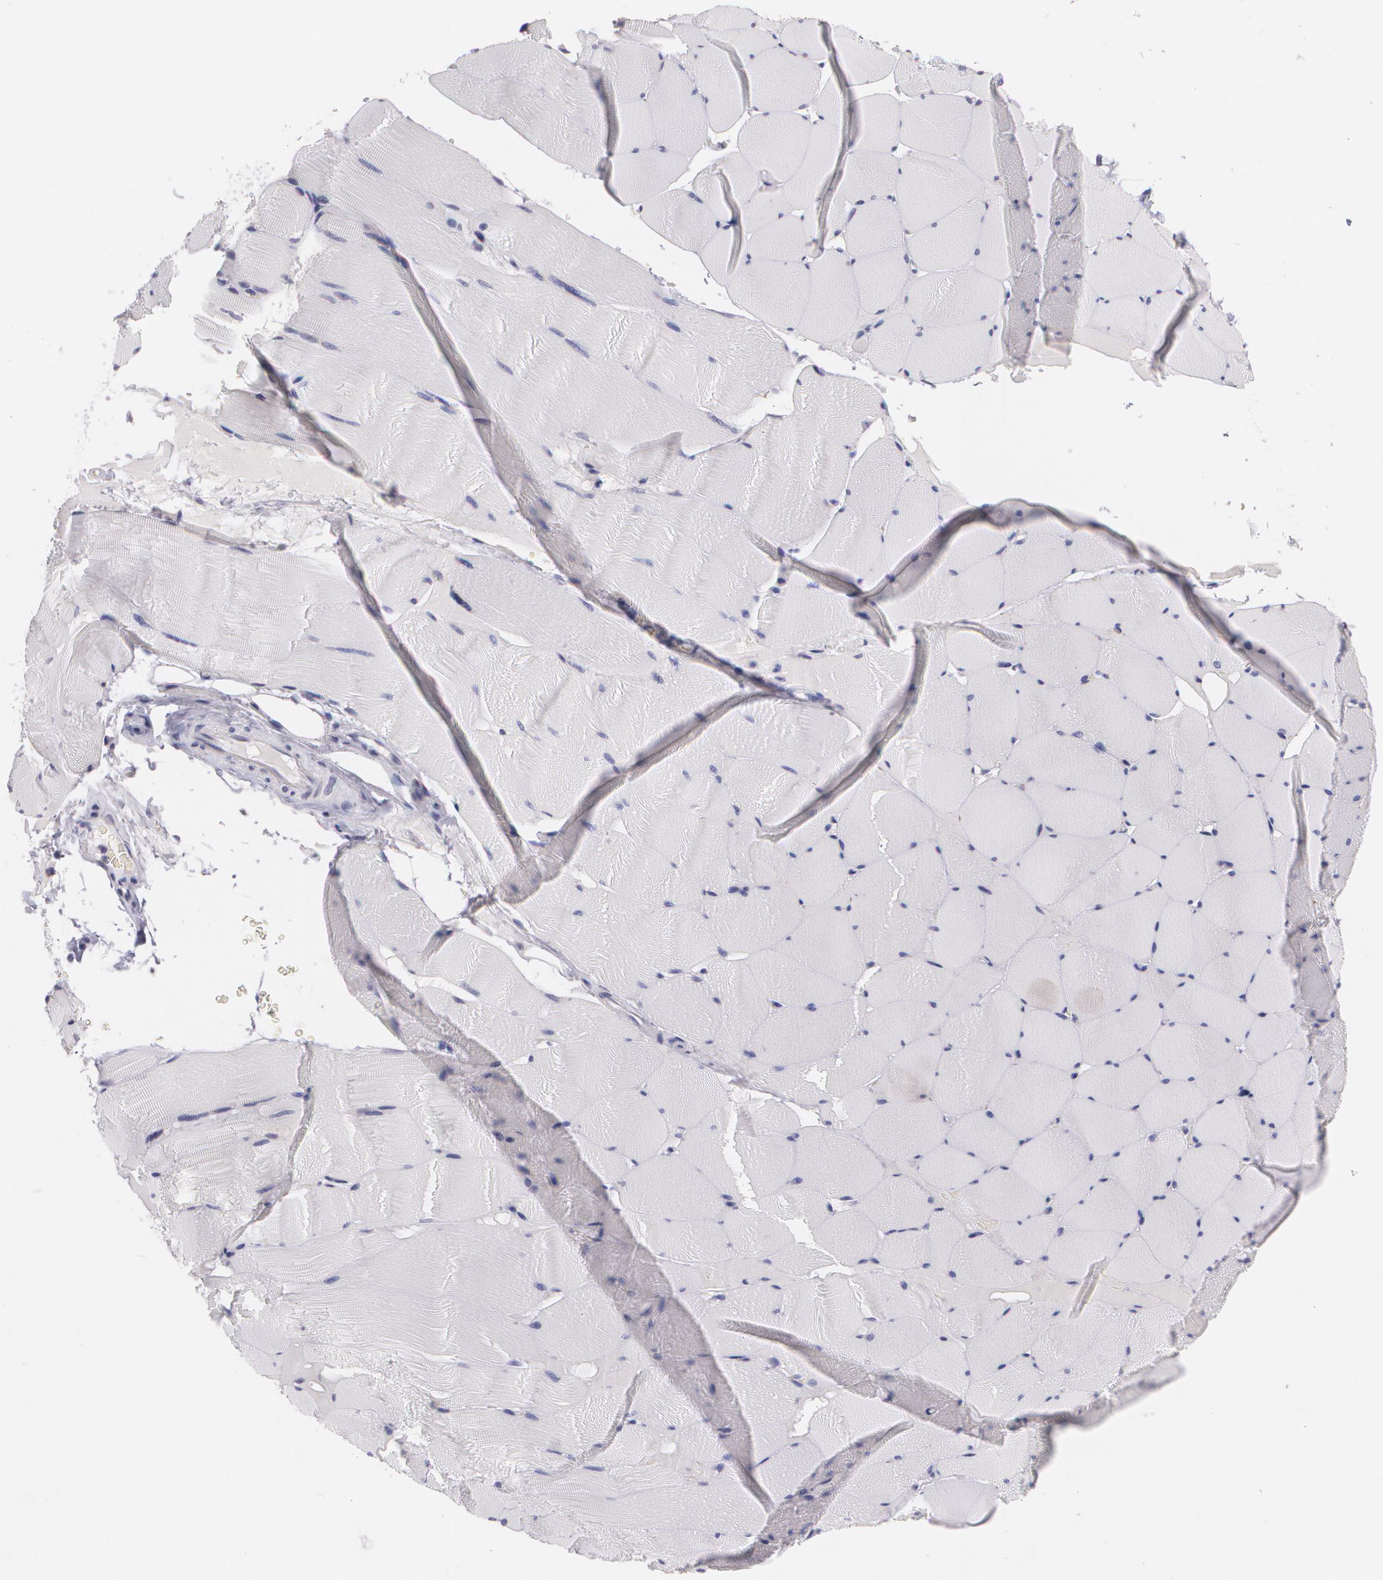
{"staining": {"intensity": "negative", "quantity": "none", "location": "none"}, "tissue": "skeletal muscle", "cell_type": "Myocytes", "image_type": "normal", "snomed": [{"axis": "morphology", "description": "Normal tissue, NOS"}, {"axis": "topography", "description": "Skeletal muscle"}], "caption": "Immunohistochemistry (IHC) of unremarkable skeletal muscle shows no expression in myocytes. The staining was performed using DAB to visualize the protein expression in brown, while the nuclei were stained in blue with hematoxylin (Magnification: 20x).", "gene": "CILK1", "patient": {"sex": "male", "age": 62}}